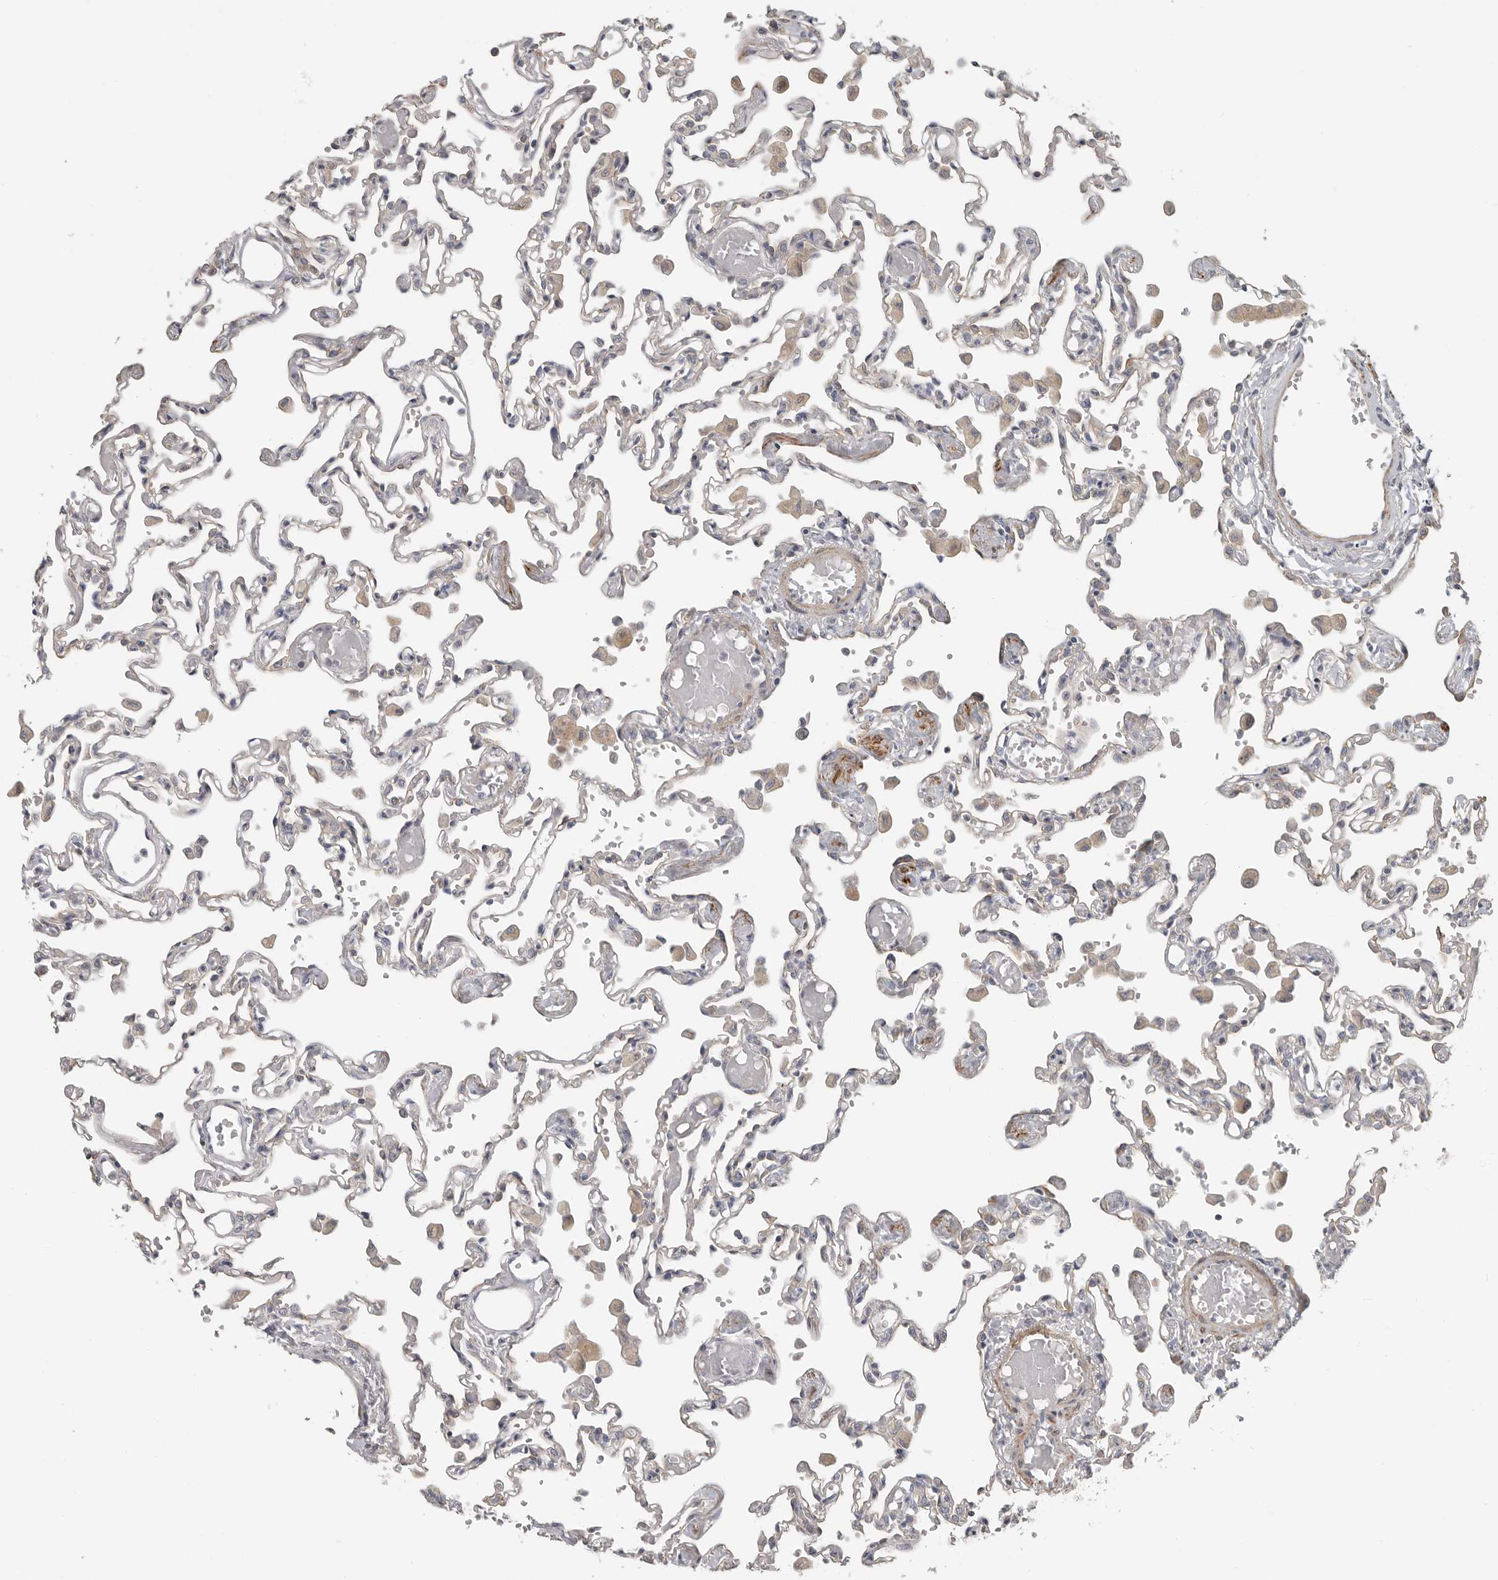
{"staining": {"intensity": "negative", "quantity": "none", "location": "none"}, "tissue": "lung", "cell_type": "Alveolar cells", "image_type": "normal", "snomed": [{"axis": "morphology", "description": "Normal tissue, NOS"}, {"axis": "topography", "description": "Bronchus"}, {"axis": "topography", "description": "Lung"}], "caption": "Protein analysis of normal lung reveals no significant staining in alveolar cells.", "gene": "UNK", "patient": {"sex": "female", "age": 49}}